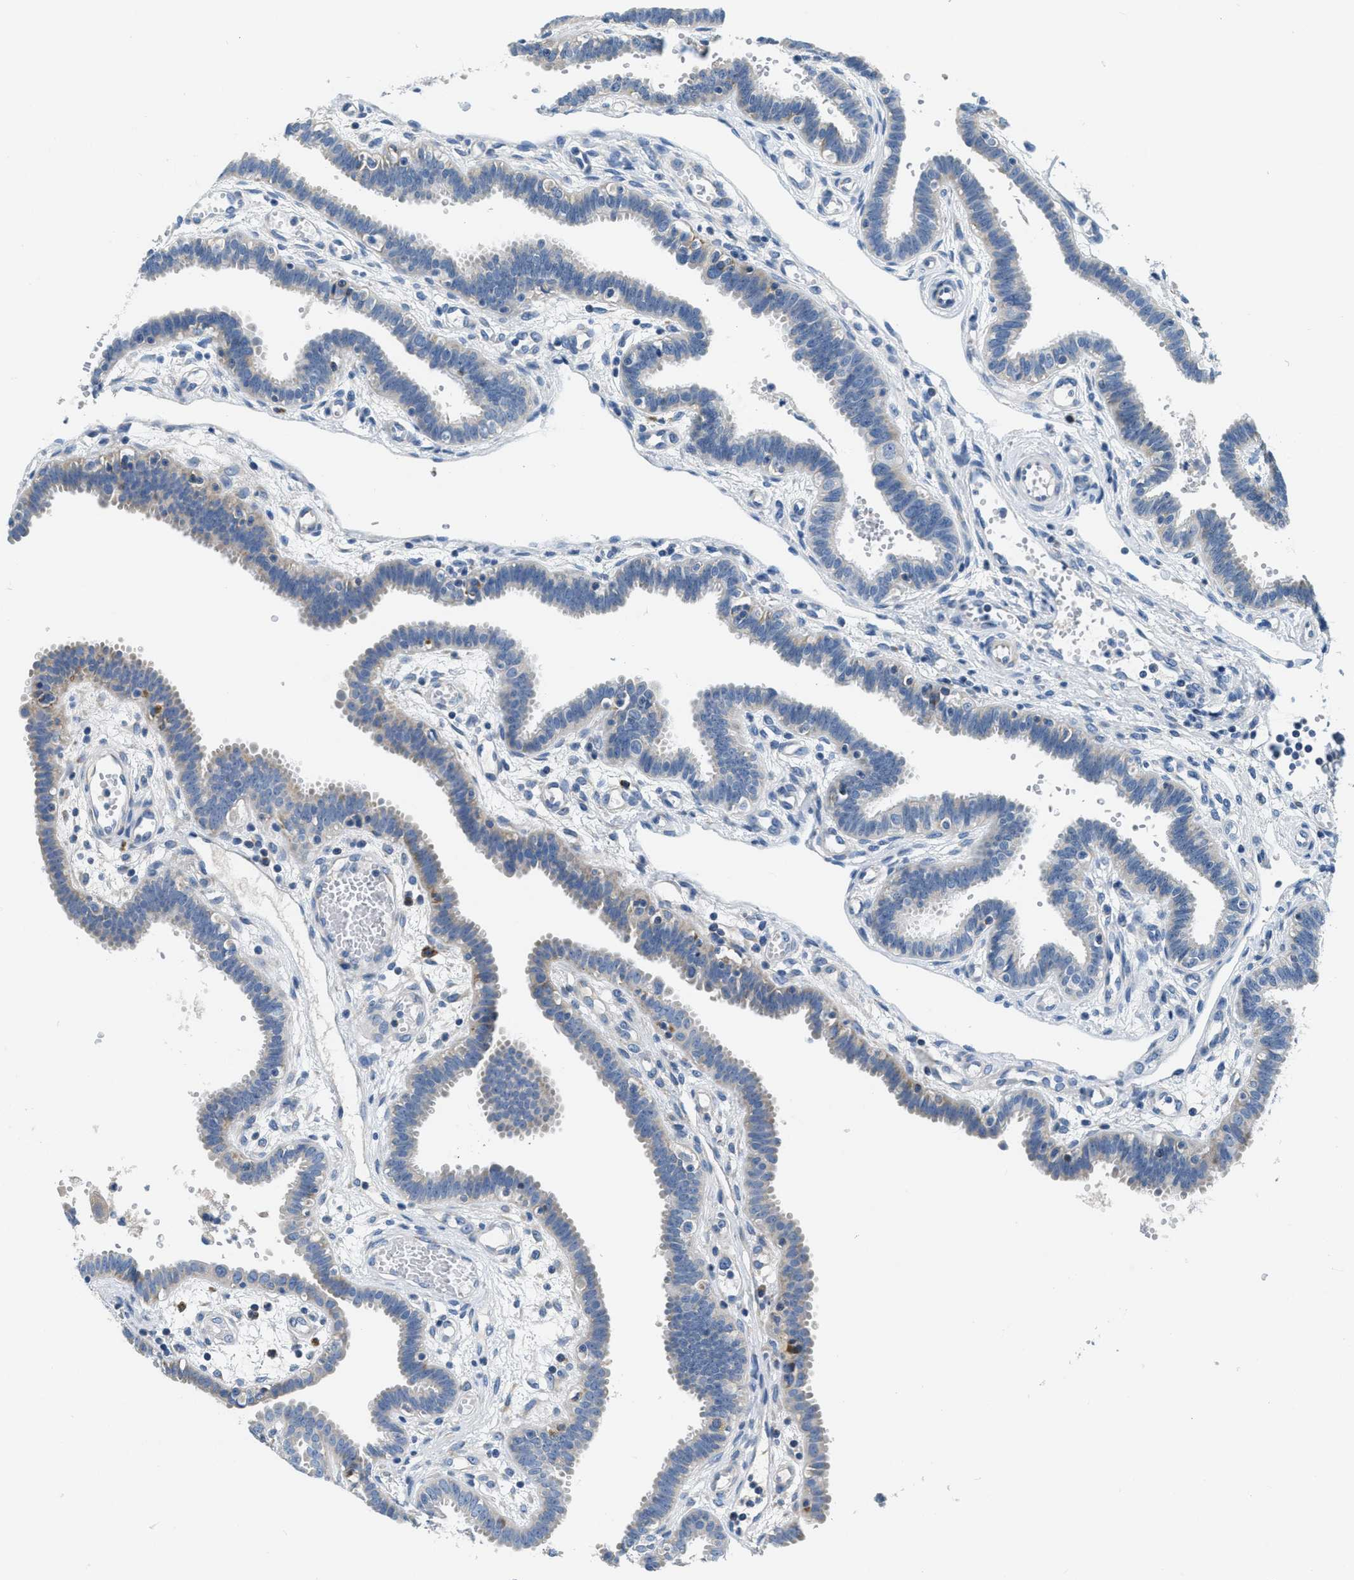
{"staining": {"intensity": "weak", "quantity": "<25%", "location": "cytoplasmic/membranous"}, "tissue": "fallopian tube", "cell_type": "Glandular cells", "image_type": "normal", "snomed": [{"axis": "morphology", "description": "Normal tissue, NOS"}, {"axis": "topography", "description": "Fallopian tube"}, {"axis": "topography", "description": "Placenta"}], "caption": "Immunohistochemistry (IHC) histopathology image of normal fallopian tube stained for a protein (brown), which shows no expression in glandular cells.", "gene": "CA4", "patient": {"sex": "female", "age": 32}}